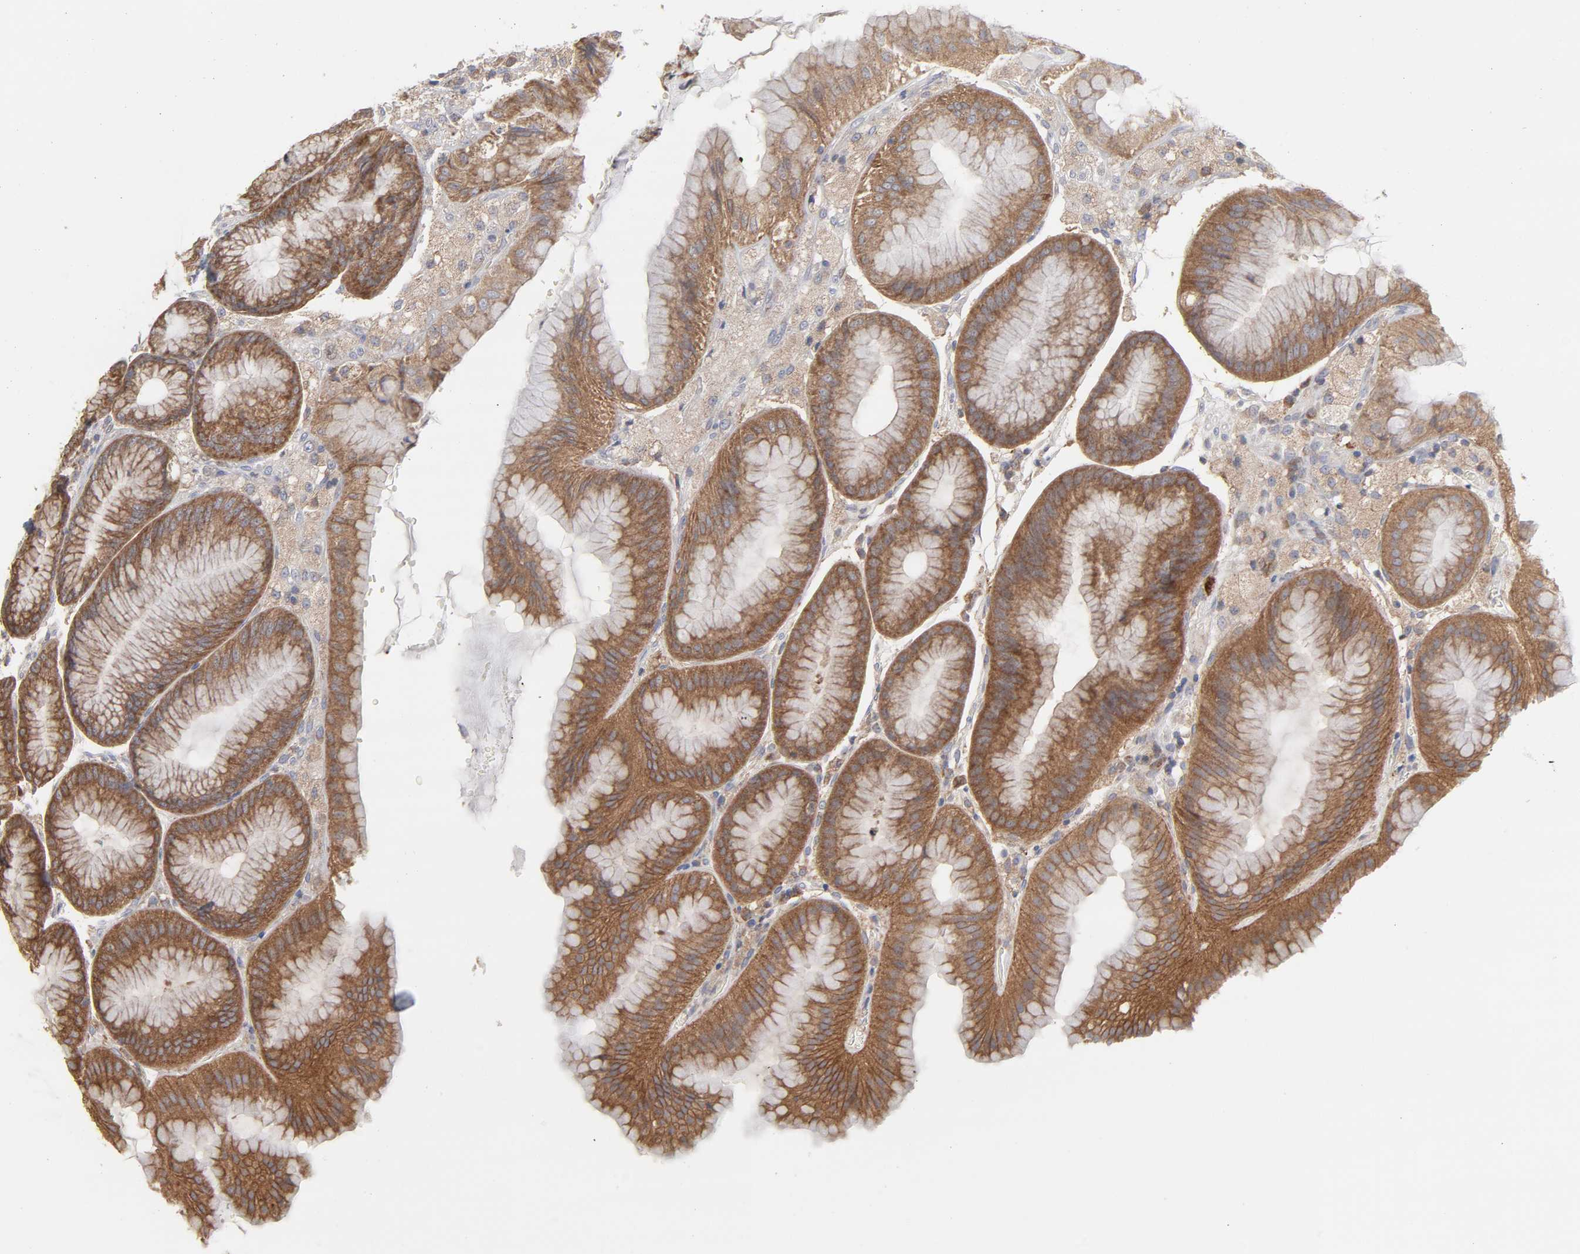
{"staining": {"intensity": "moderate", "quantity": ">75%", "location": "cytoplasmic/membranous"}, "tissue": "stomach", "cell_type": "Glandular cells", "image_type": "normal", "snomed": [{"axis": "morphology", "description": "Normal tissue, NOS"}, {"axis": "topography", "description": "Stomach, lower"}], "caption": "Moderate cytoplasmic/membranous protein expression is identified in about >75% of glandular cells in stomach. Immunohistochemistry (ihc) stains the protein in brown and the nuclei are stained blue.", "gene": "PPFIBP2", "patient": {"sex": "male", "age": 71}}